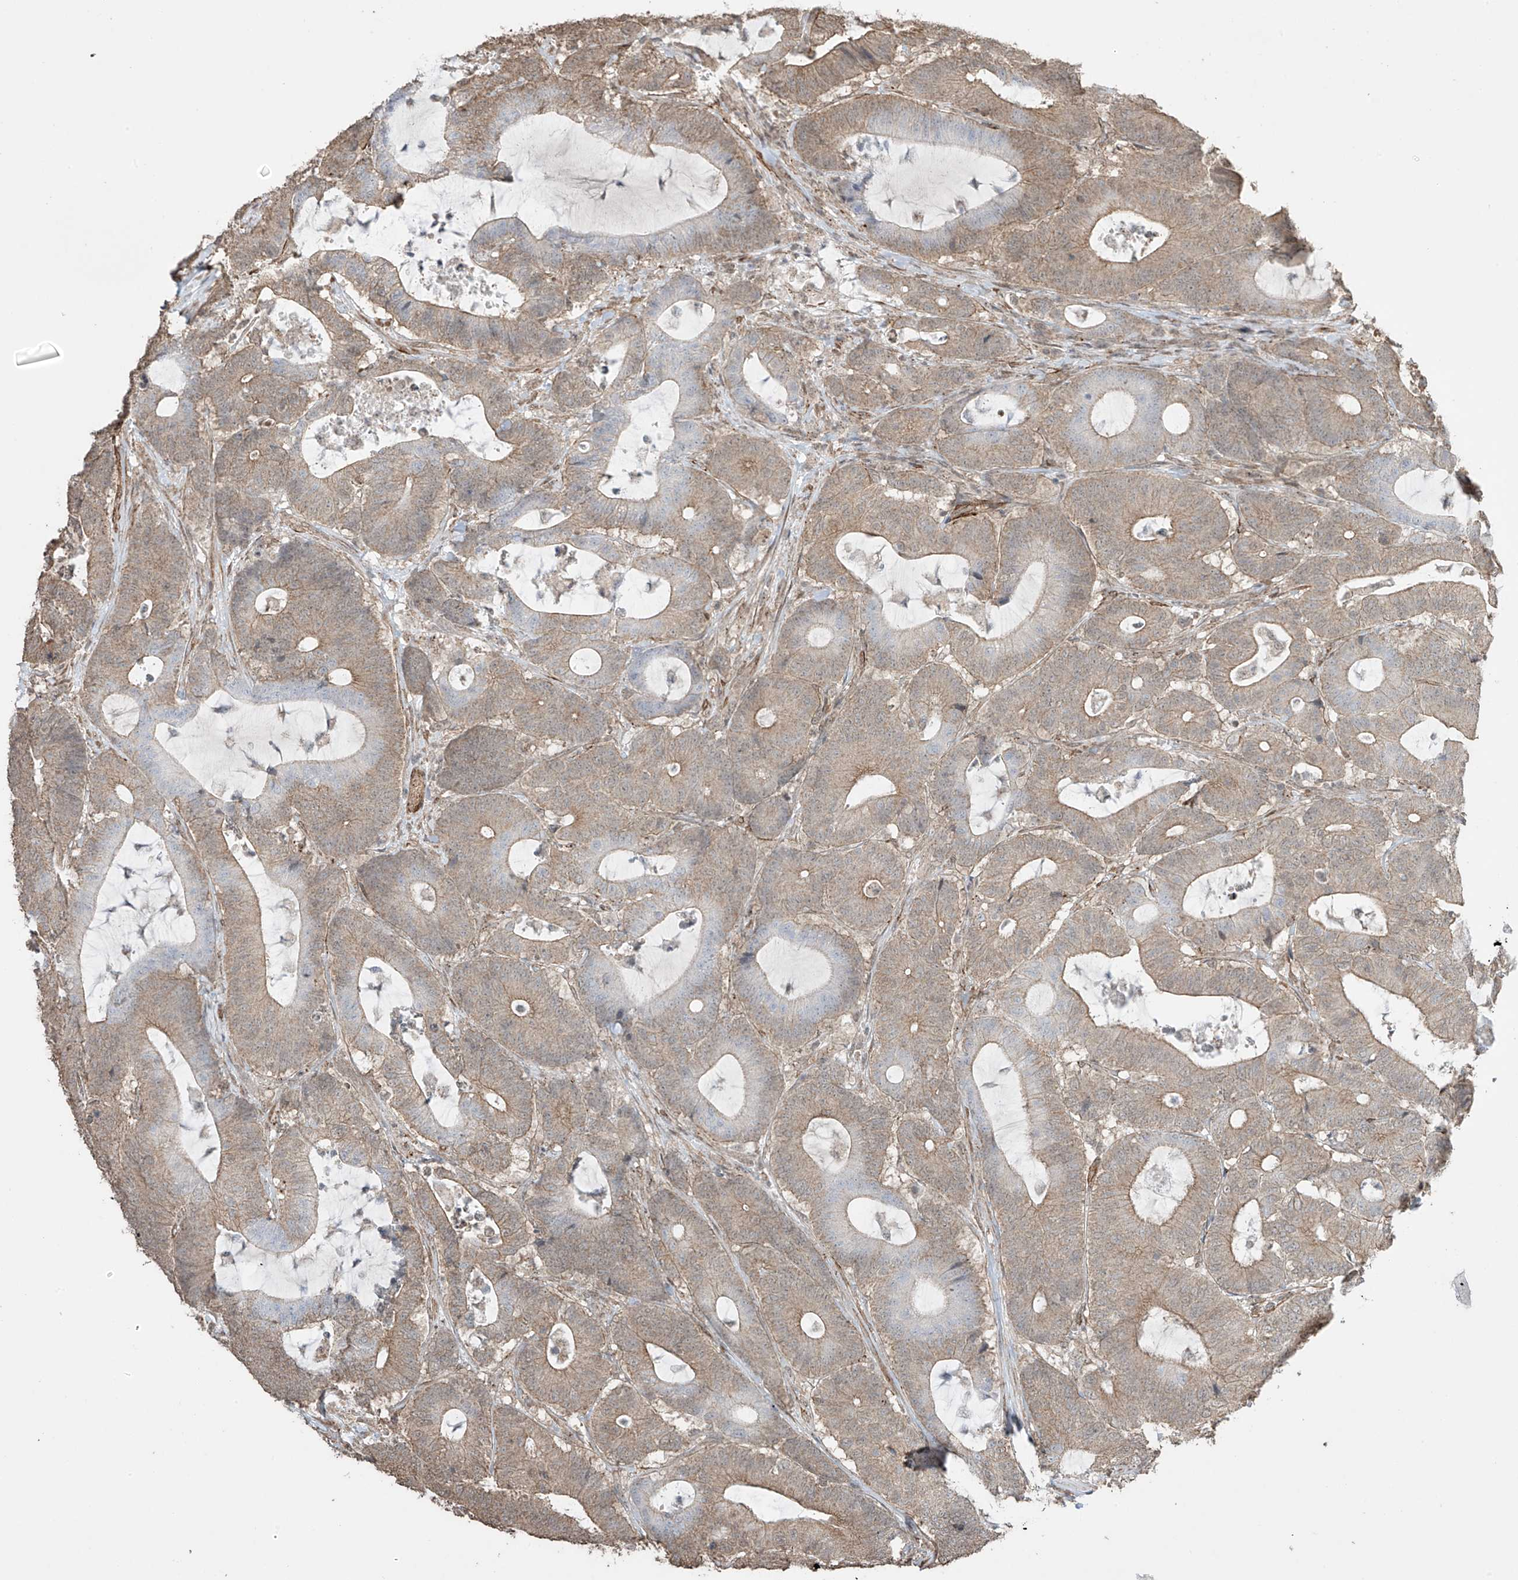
{"staining": {"intensity": "weak", "quantity": ">75%", "location": "cytoplasmic/membranous"}, "tissue": "colorectal cancer", "cell_type": "Tumor cells", "image_type": "cancer", "snomed": [{"axis": "morphology", "description": "Adenocarcinoma, NOS"}, {"axis": "topography", "description": "Colon"}], "caption": "An image of human adenocarcinoma (colorectal) stained for a protein exhibits weak cytoplasmic/membranous brown staining in tumor cells.", "gene": "TTLL5", "patient": {"sex": "female", "age": 84}}